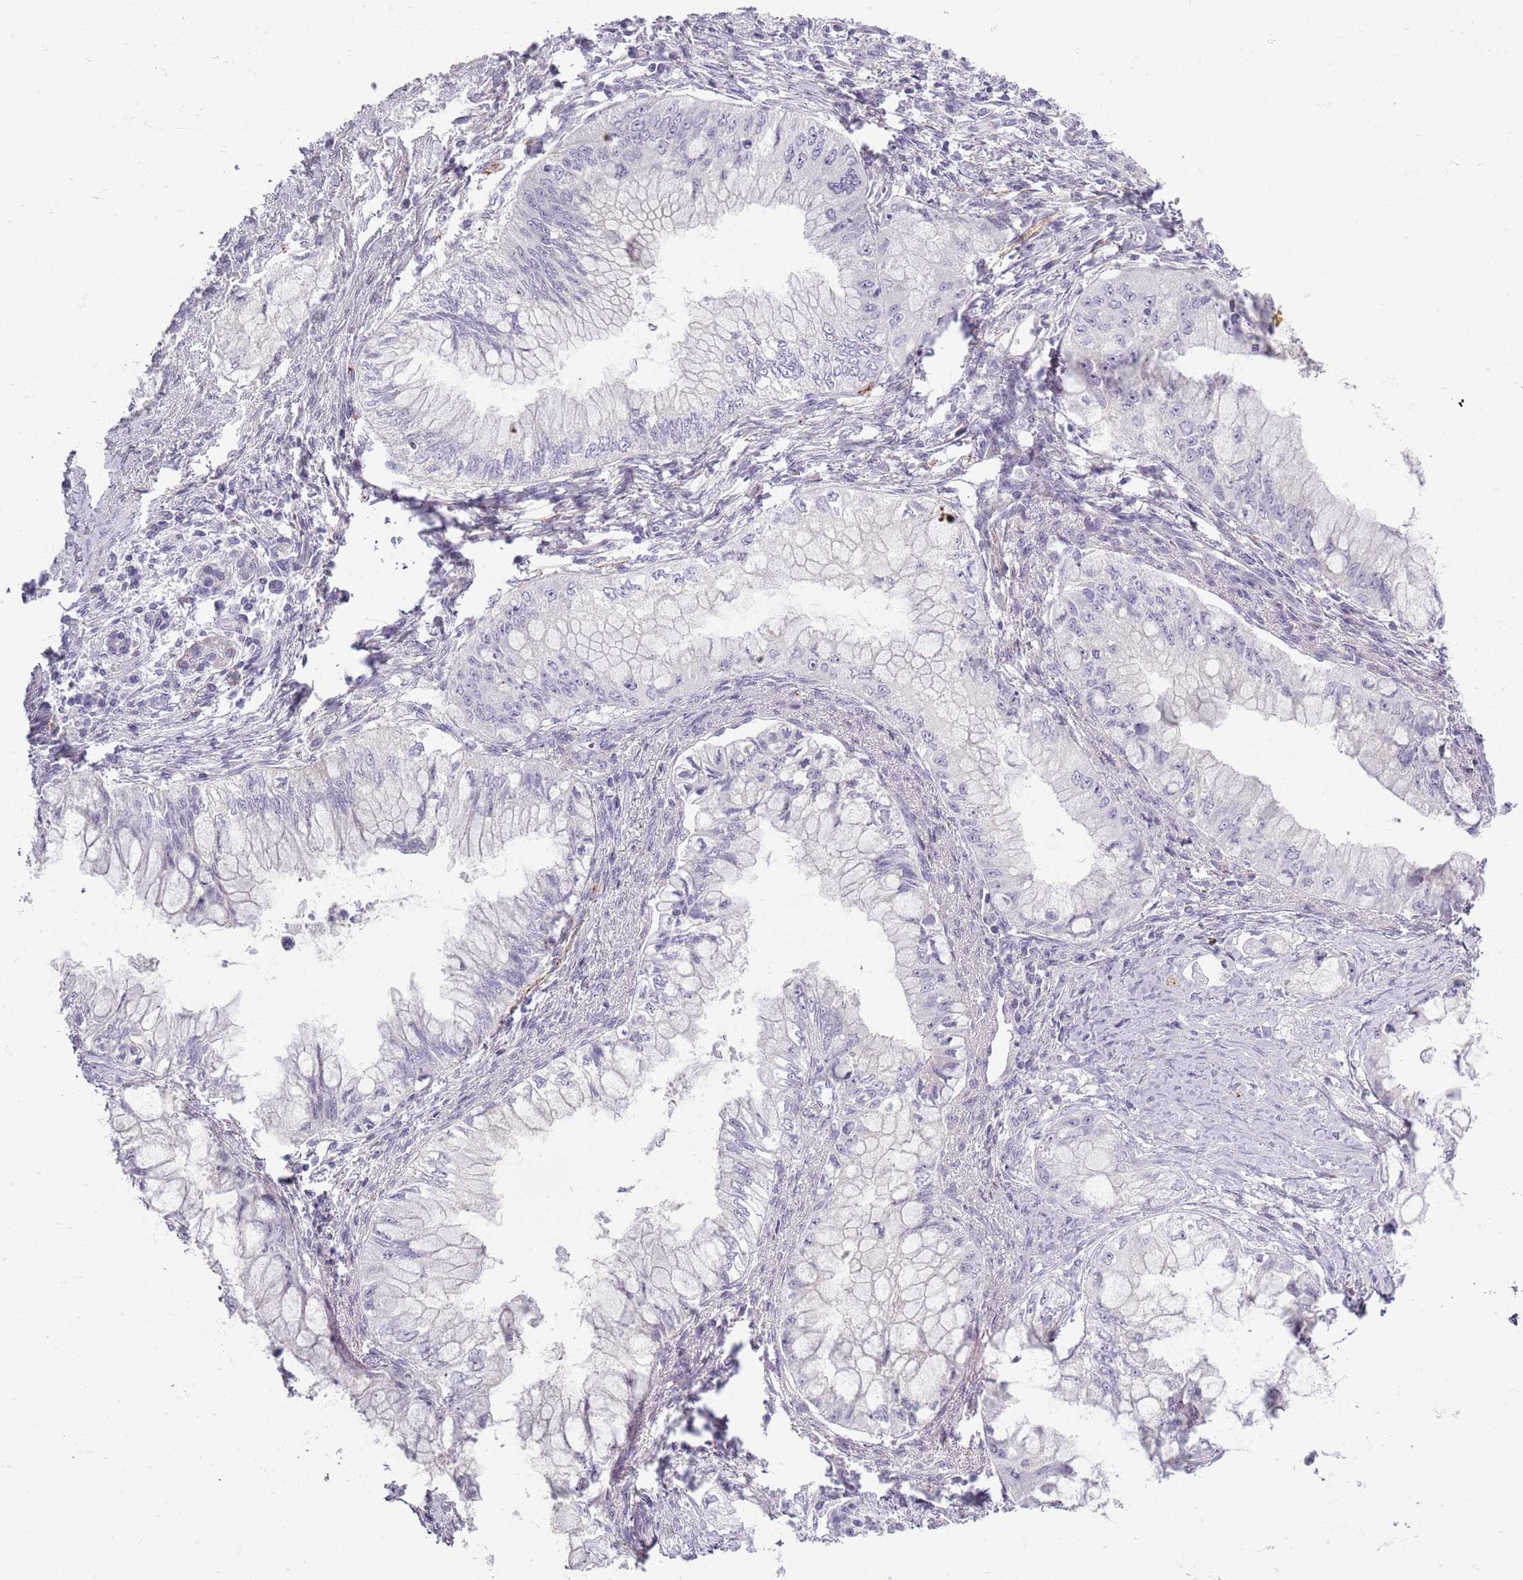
{"staining": {"intensity": "negative", "quantity": "none", "location": "none"}, "tissue": "pancreatic cancer", "cell_type": "Tumor cells", "image_type": "cancer", "snomed": [{"axis": "morphology", "description": "Adenocarcinoma, NOS"}, {"axis": "topography", "description": "Pancreas"}], "caption": "DAB (3,3'-diaminobenzidine) immunohistochemical staining of human pancreatic cancer exhibits no significant positivity in tumor cells.", "gene": "SYNGR3", "patient": {"sex": "male", "age": 48}}